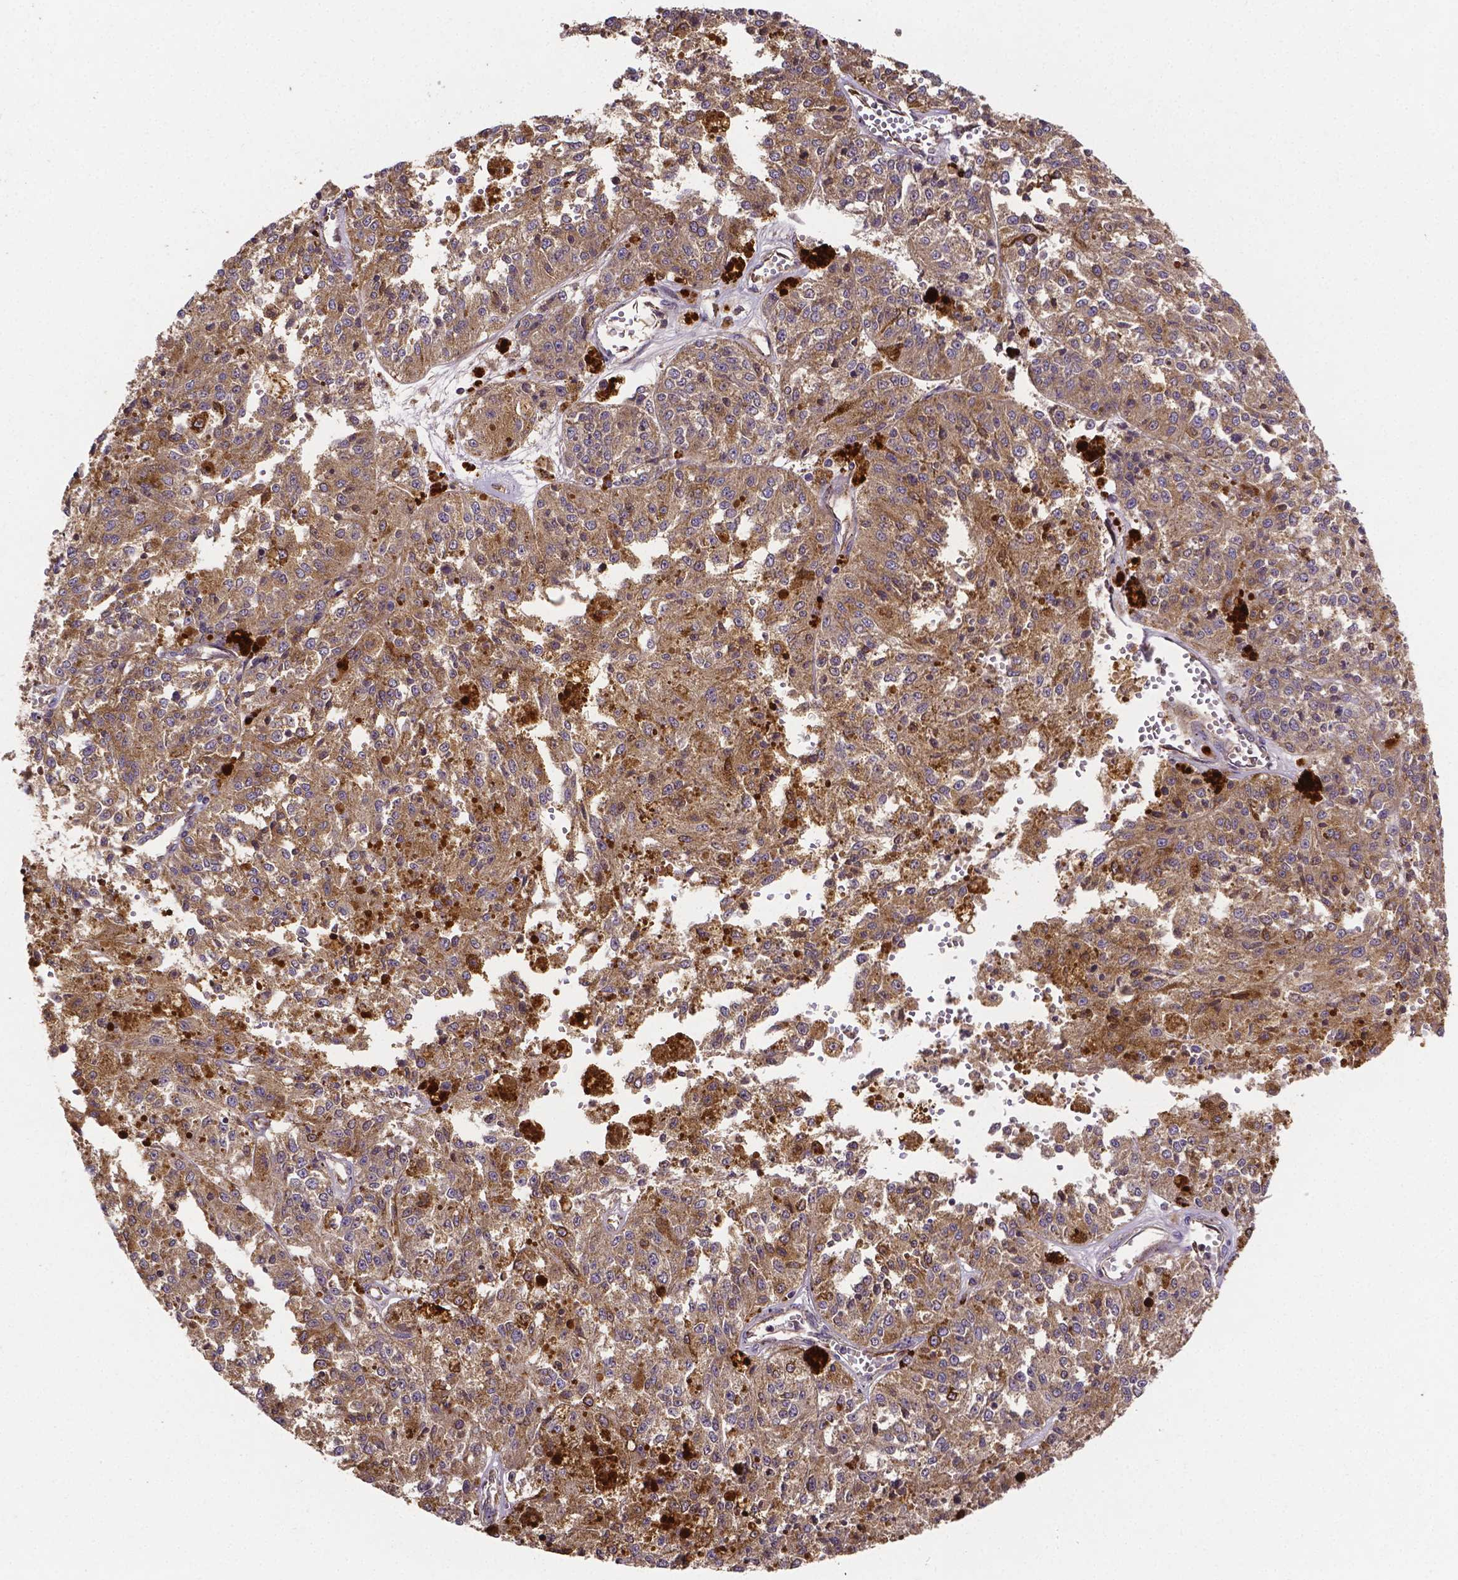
{"staining": {"intensity": "weak", "quantity": ">75%", "location": "cytoplasmic/membranous"}, "tissue": "melanoma", "cell_type": "Tumor cells", "image_type": "cancer", "snomed": [{"axis": "morphology", "description": "Malignant melanoma, Metastatic site"}, {"axis": "topography", "description": "Lymph node"}], "caption": "IHC of human malignant melanoma (metastatic site) reveals low levels of weak cytoplasmic/membranous staining in approximately >75% of tumor cells.", "gene": "RNF123", "patient": {"sex": "female", "age": 64}}